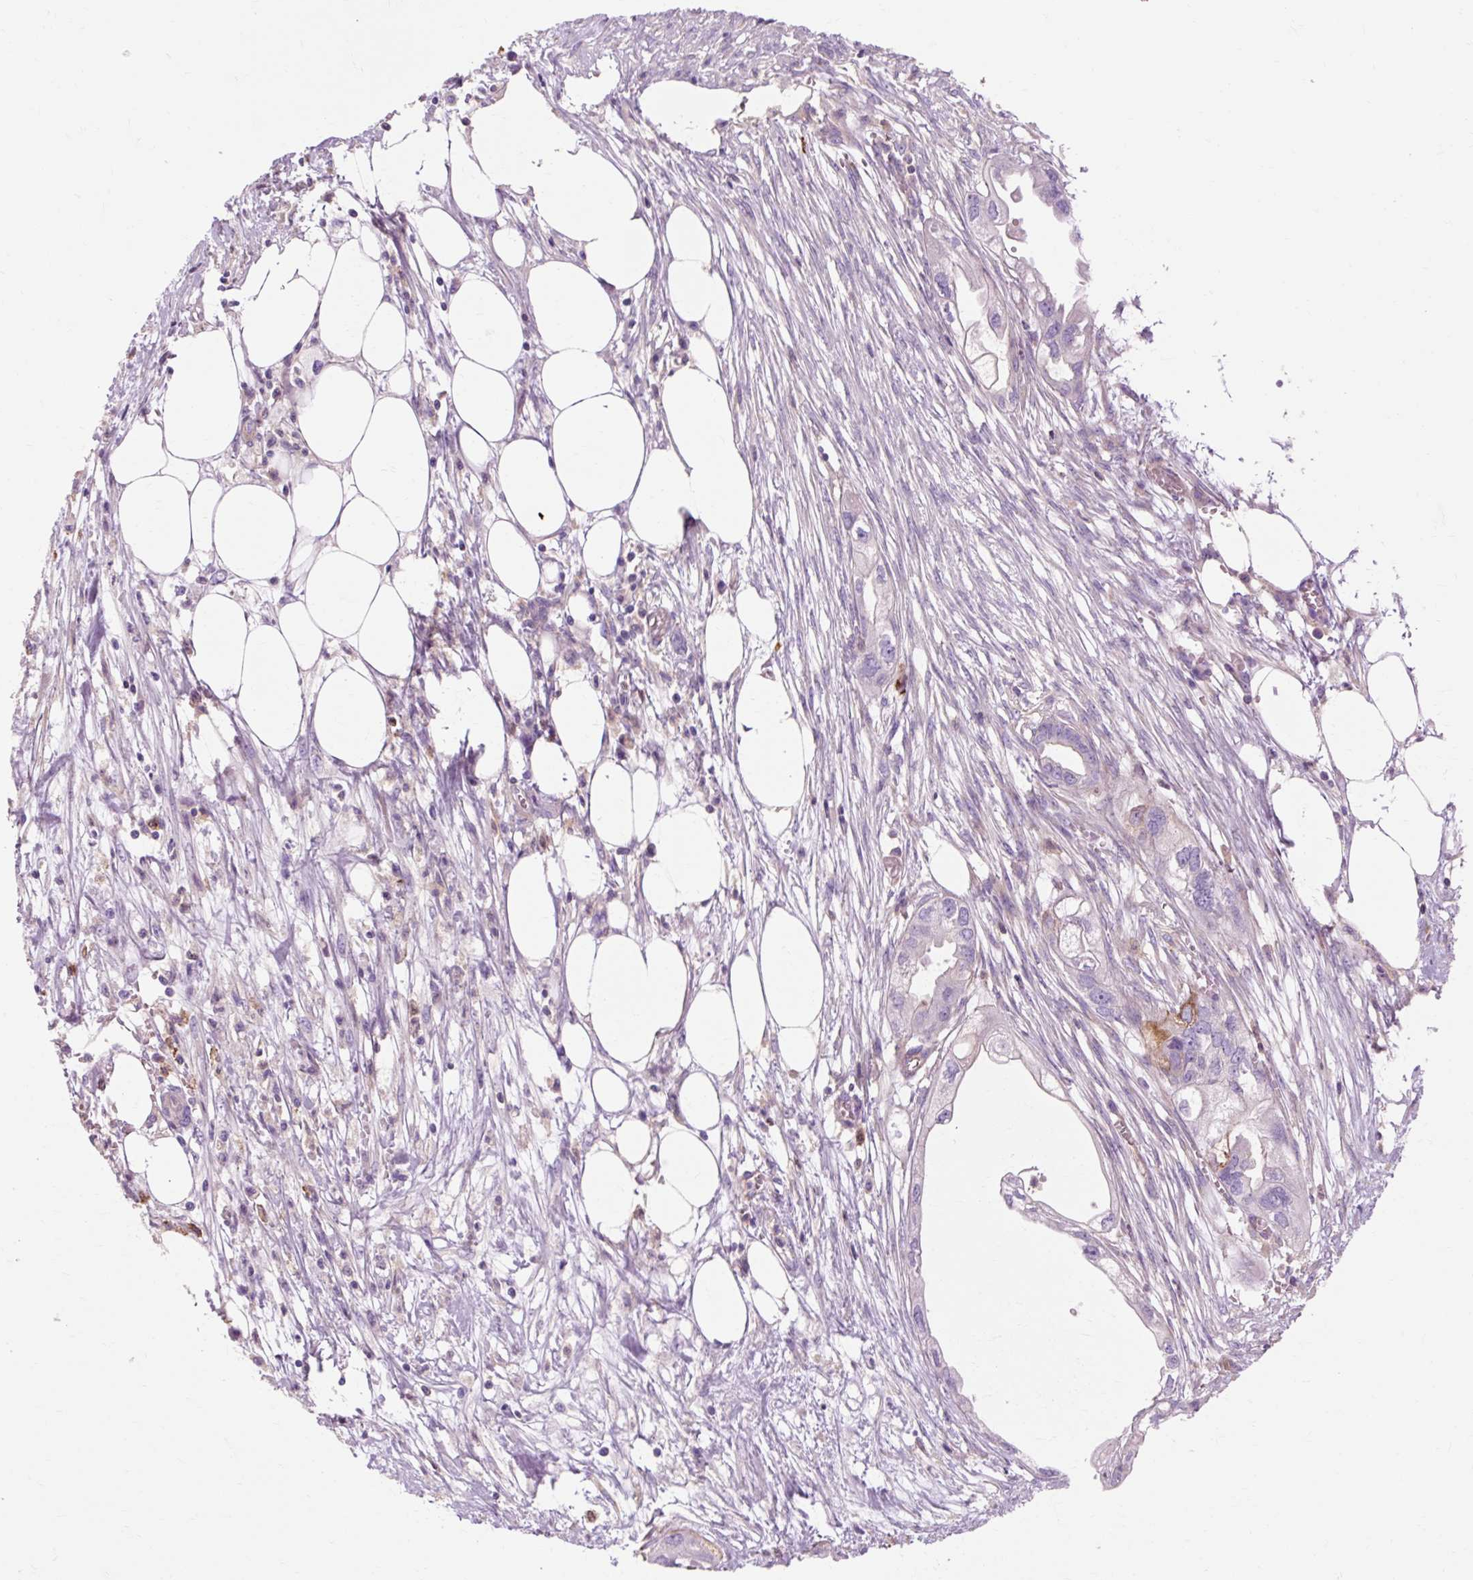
{"staining": {"intensity": "negative", "quantity": "none", "location": "none"}, "tissue": "endometrial cancer", "cell_type": "Tumor cells", "image_type": "cancer", "snomed": [{"axis": "morphology", "description": "Adenocarcinoma, NOS"}, {"axis": "morphology", "description": "Adenocarcinoma, metastatic, NOS"}, {"axis": "topography", "description": "Adipose tissue"}, {"axis": "topography", "description": "Endometrium"}], "caption": "Endometrial adenocarcinoma was stained to show a protein in brown. There is no significant positivity in tumor cells. Nuclei are stained in blue.", "gene": "TBC1D2B", "patient": {"sex": "female", "age": 67}}